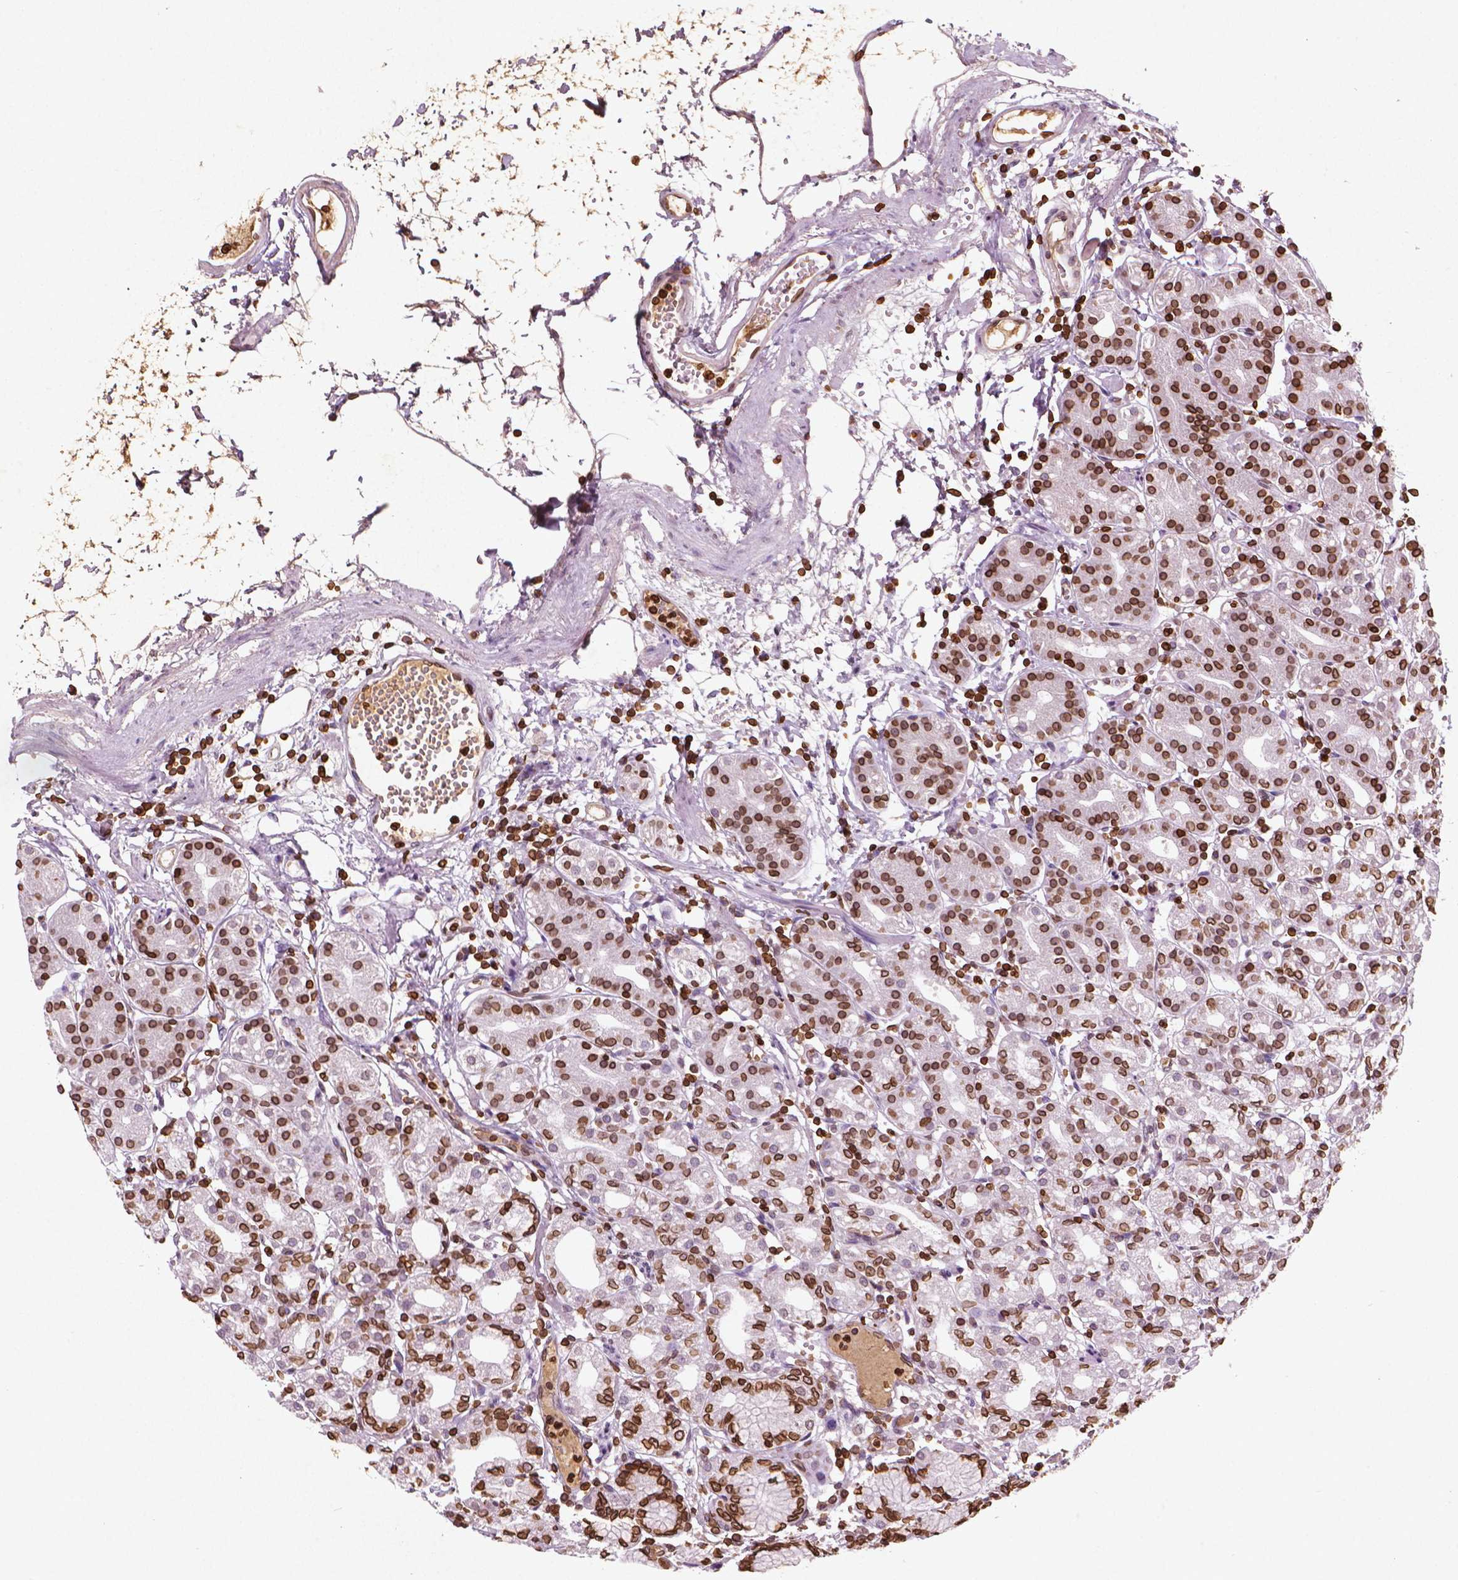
{"staining": {"intensity": "strong", "quantity": ">75%", "location": "cytoplasmic/membranous,nuclear"}, "tissue": "stomach", "cell_type": "Glandular cells", "image_type": "normal", "snomed": [{"axis": "morphology", "description": "Normal tissue, NOS"}, {"axis": "topography", "description": "Skeletal muscle"}, {"axis": "topography", "description": "Stomach"}], "caption": "Glandular cells display high levels of strong cytoplasmic/membranous,nuclear positivity in about >75% of cells in normal human stomach.", "gene": "LMNB1", "patient": {"sex": "female", "age": 57}}